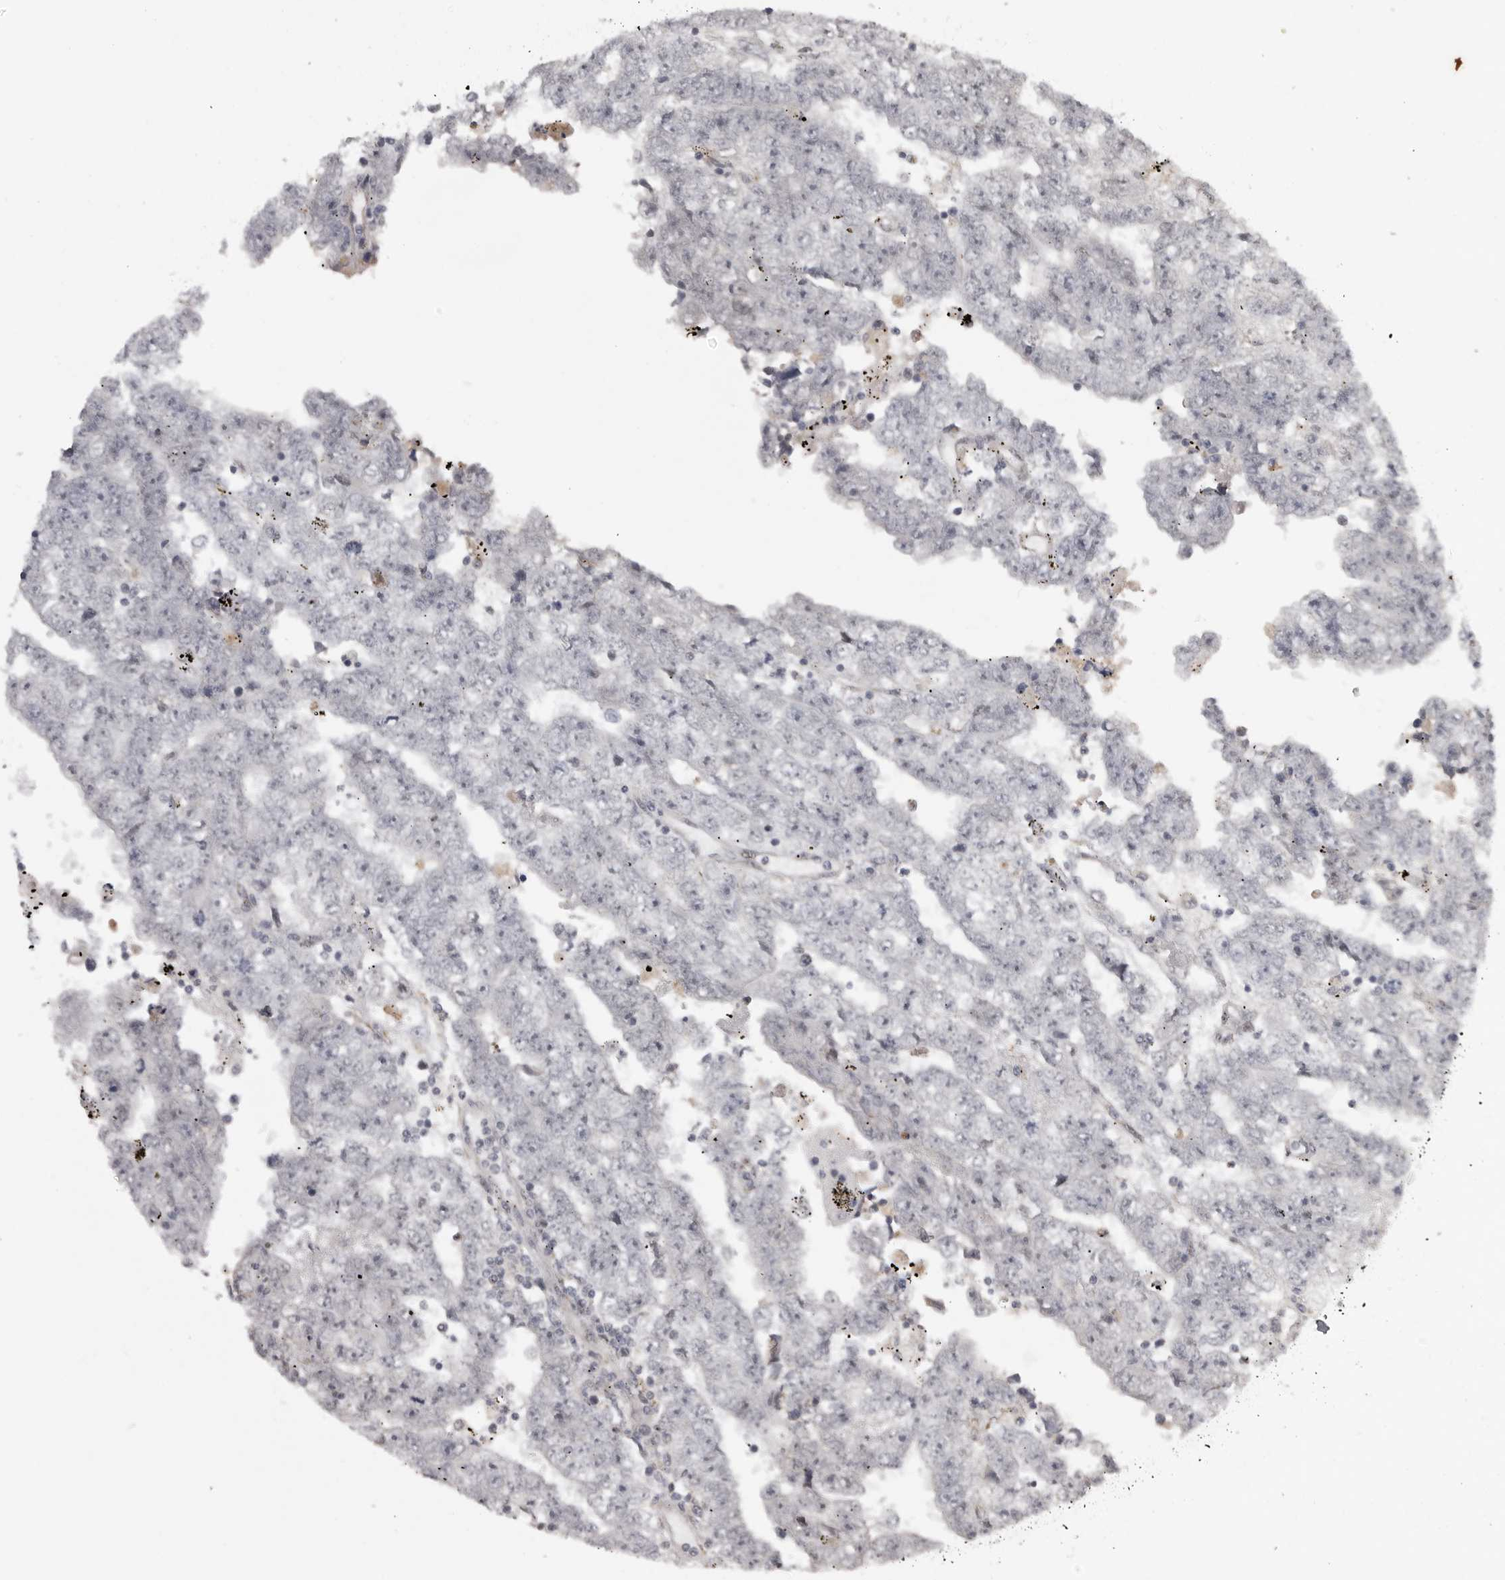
{"staining": {"intensity": "negative", "quantity": "none", "location": "none"}, "tissue": "testis cancer", "cell_type": "Tumor cells", "image_type": "cancer", "snomed": [{"axis": "morphology", "description": "Carcinoma, Embryonal, NOS"}, {"axis": "topography", "description": "Testis"}], "caption": "Histopathology image shows no significant protein staining in tumor cells of testis cancer (embryonal carcinoma).", "gene": "POLE2", "patient": {"sex": "male", "age": 25}}